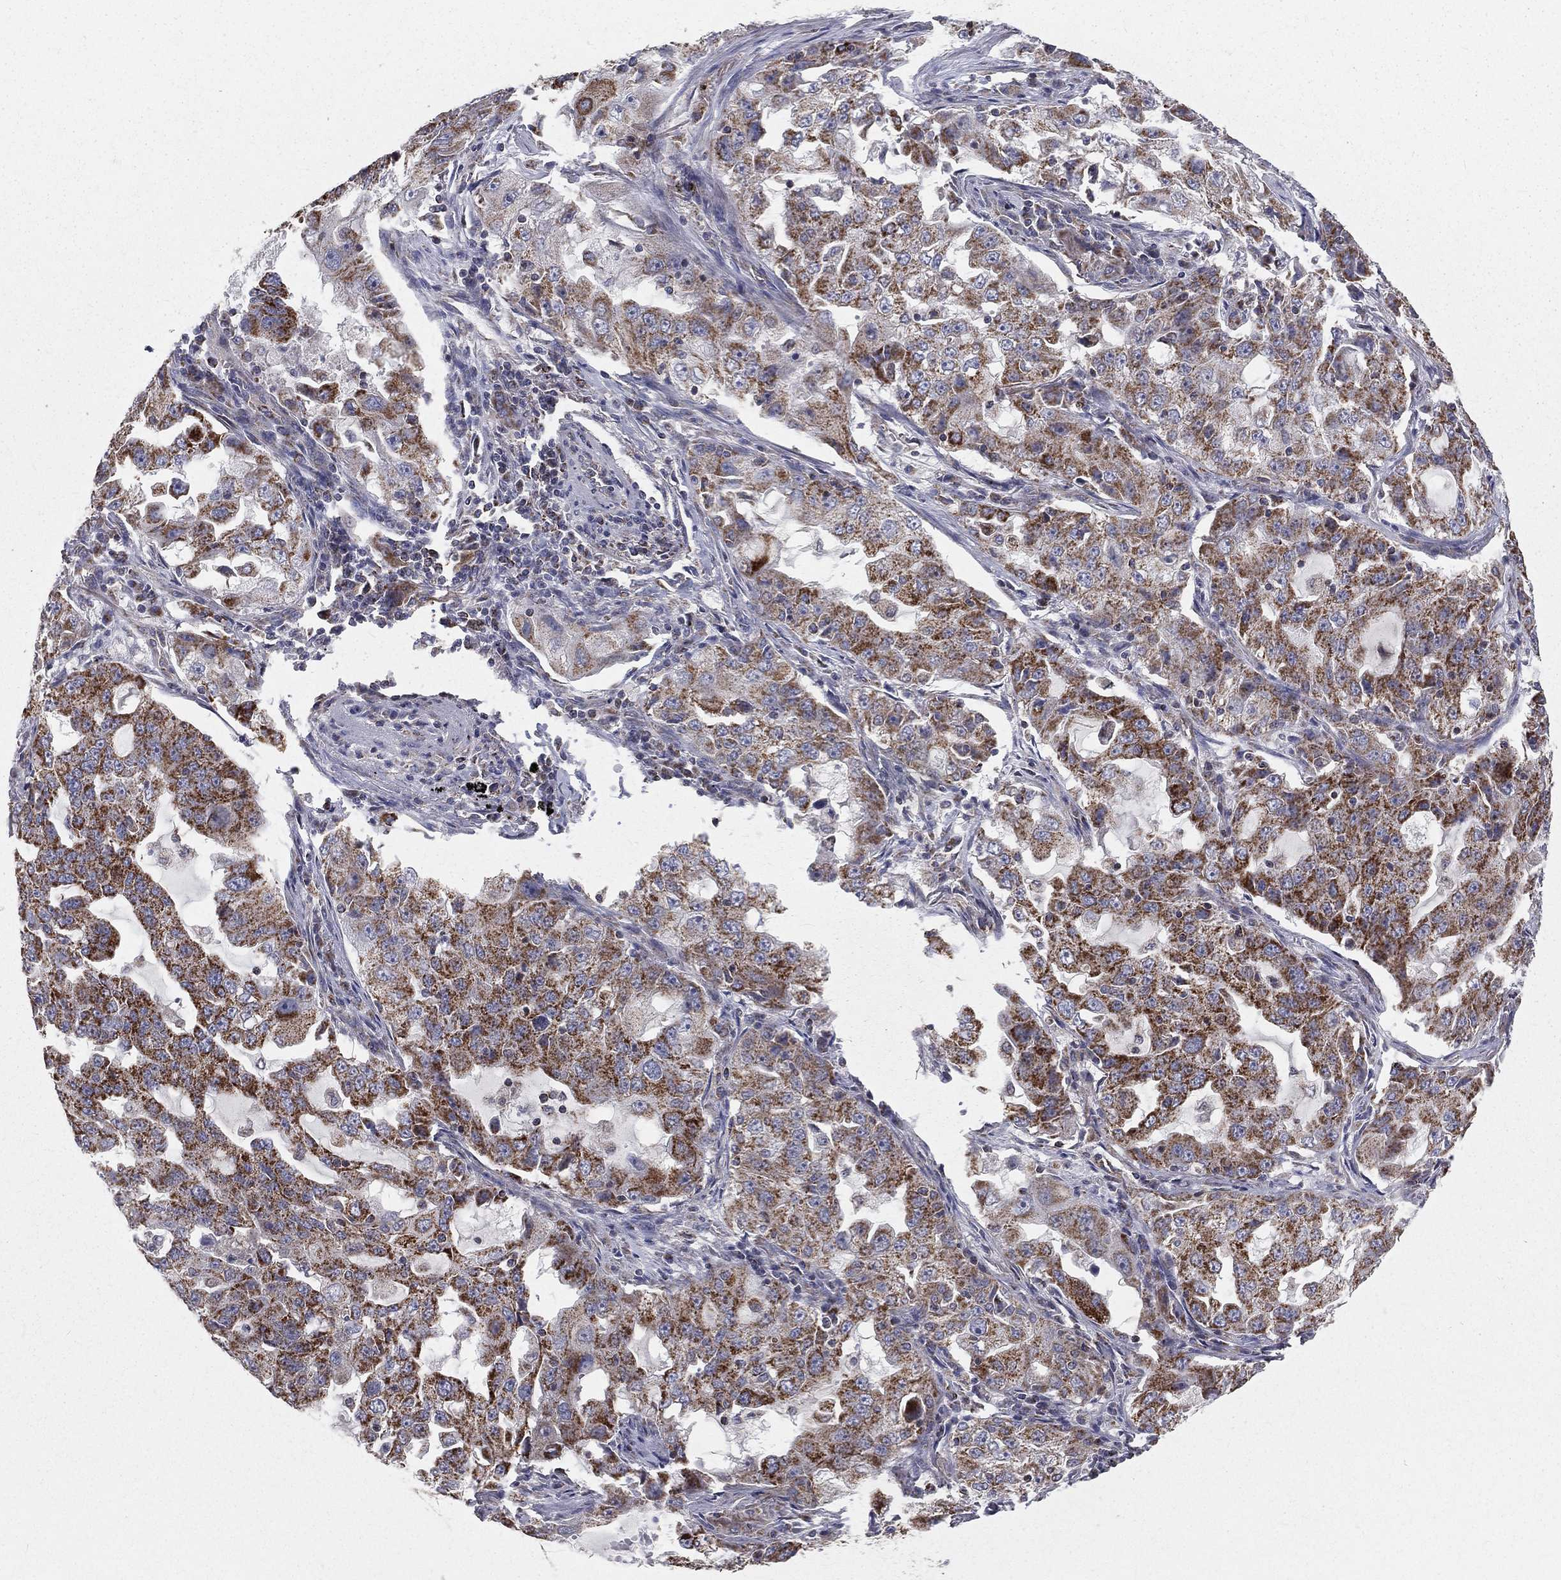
{"staining": {"intensity": "strong", "quantity": ">75%", "location": "cytoplasmic/membranous"}, "tissue": "lung cancer", "cell_type": "Tumor cells", "image_type": "cancer", "snomed": [{"axis": "morphology", "description": "Adenocarcinoma, NOS"}, {"axis": "topography", "description": "Lung"}], "caption": "Brown immunohistochemical staining in human lung adenocarcinoma displays strong cytoplasmic/membranous positivity in about >75% of tumor cells.", "gene": "HADH", "patient": {"sex": "female", "age": 61}}